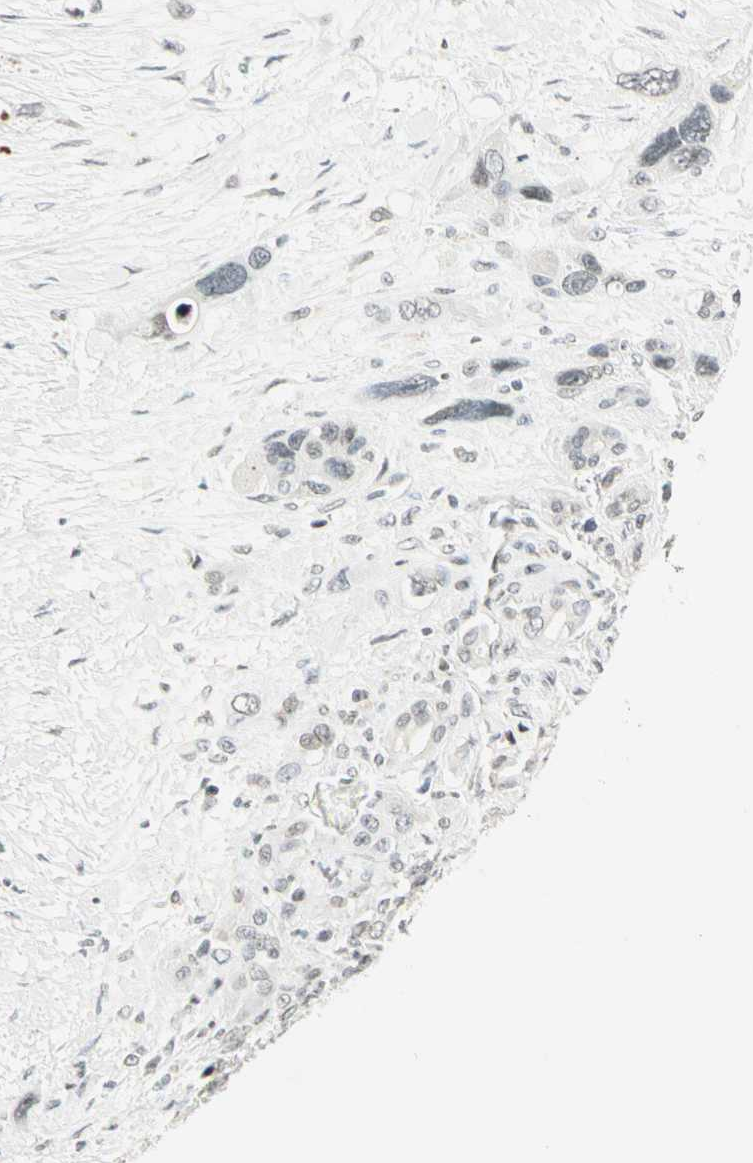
{"staining": {"intensity": "weak", "quantity": "<25%", "location": "nuclear"}, "tissue": "pancreatic cancer", "cell_type": "Tumor cells", "image_type": "cancer", "snomed": [{"axis": "morphology", "description": "Adenocarcinoma, NOS"}, {"axis": "topography", "description": "Pancreas"}], "caption": "A histopathology image of pancreatic cancer (adenocarcinoma) stained for a protein reveals no brown staining in tumor cells. The staining was performed using DAB (3,3'-diaminobenzidine) to visualize the protein expression in brown, while the nuclei were stained in blue with hematoxylin (Magnification: 20x).", "gene": "SMAD3", "patient": {"sex": "male", "age": 46}}